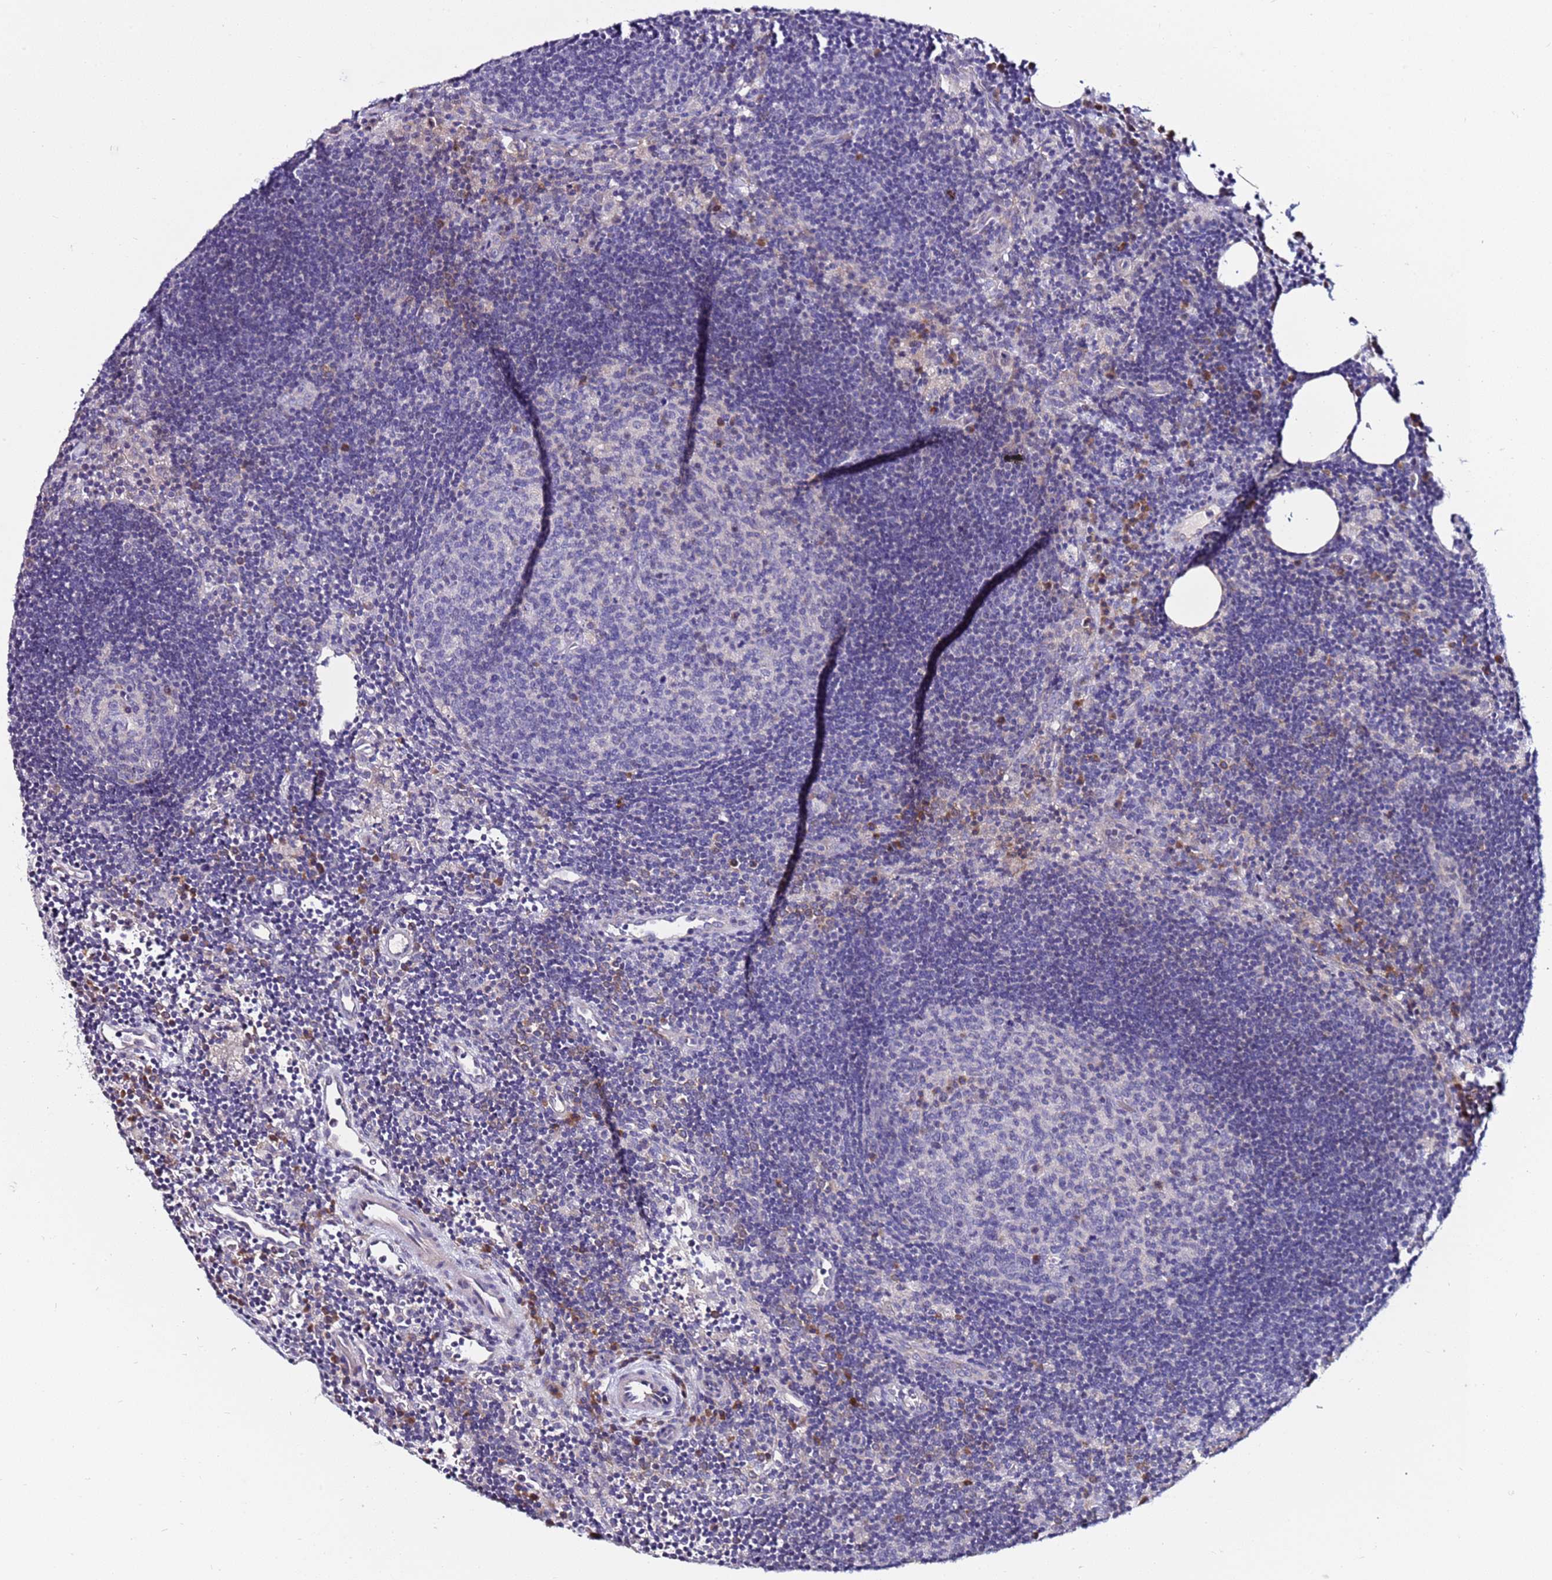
{"staining": {"intensity": "negative", "quantity": "none", "location": "none"}, "tissue": "lymph node", "cell_type": "Germinal center cells", "image_type": "normal", "snomed": [{"axis": "morphology", "description": "Normal tissue, NOS"}, {"axis": "topography", "description": "Lymph node"}], "caption": "This photomicrograph is of unremarkable lymph node stained with IHC to label a protein in brown with the nuclei are counter-stained blue. There is no staining in germinal center cells. The staining was performed using DAB (3,3'-diaminobenzidine) to visualize the protein expression in brown, while the nuclei were stained in blue with hematoxylin (Magnification: 20x).", "gene": "SRRM5", "patient": {"sex": "male", "age": 62}}